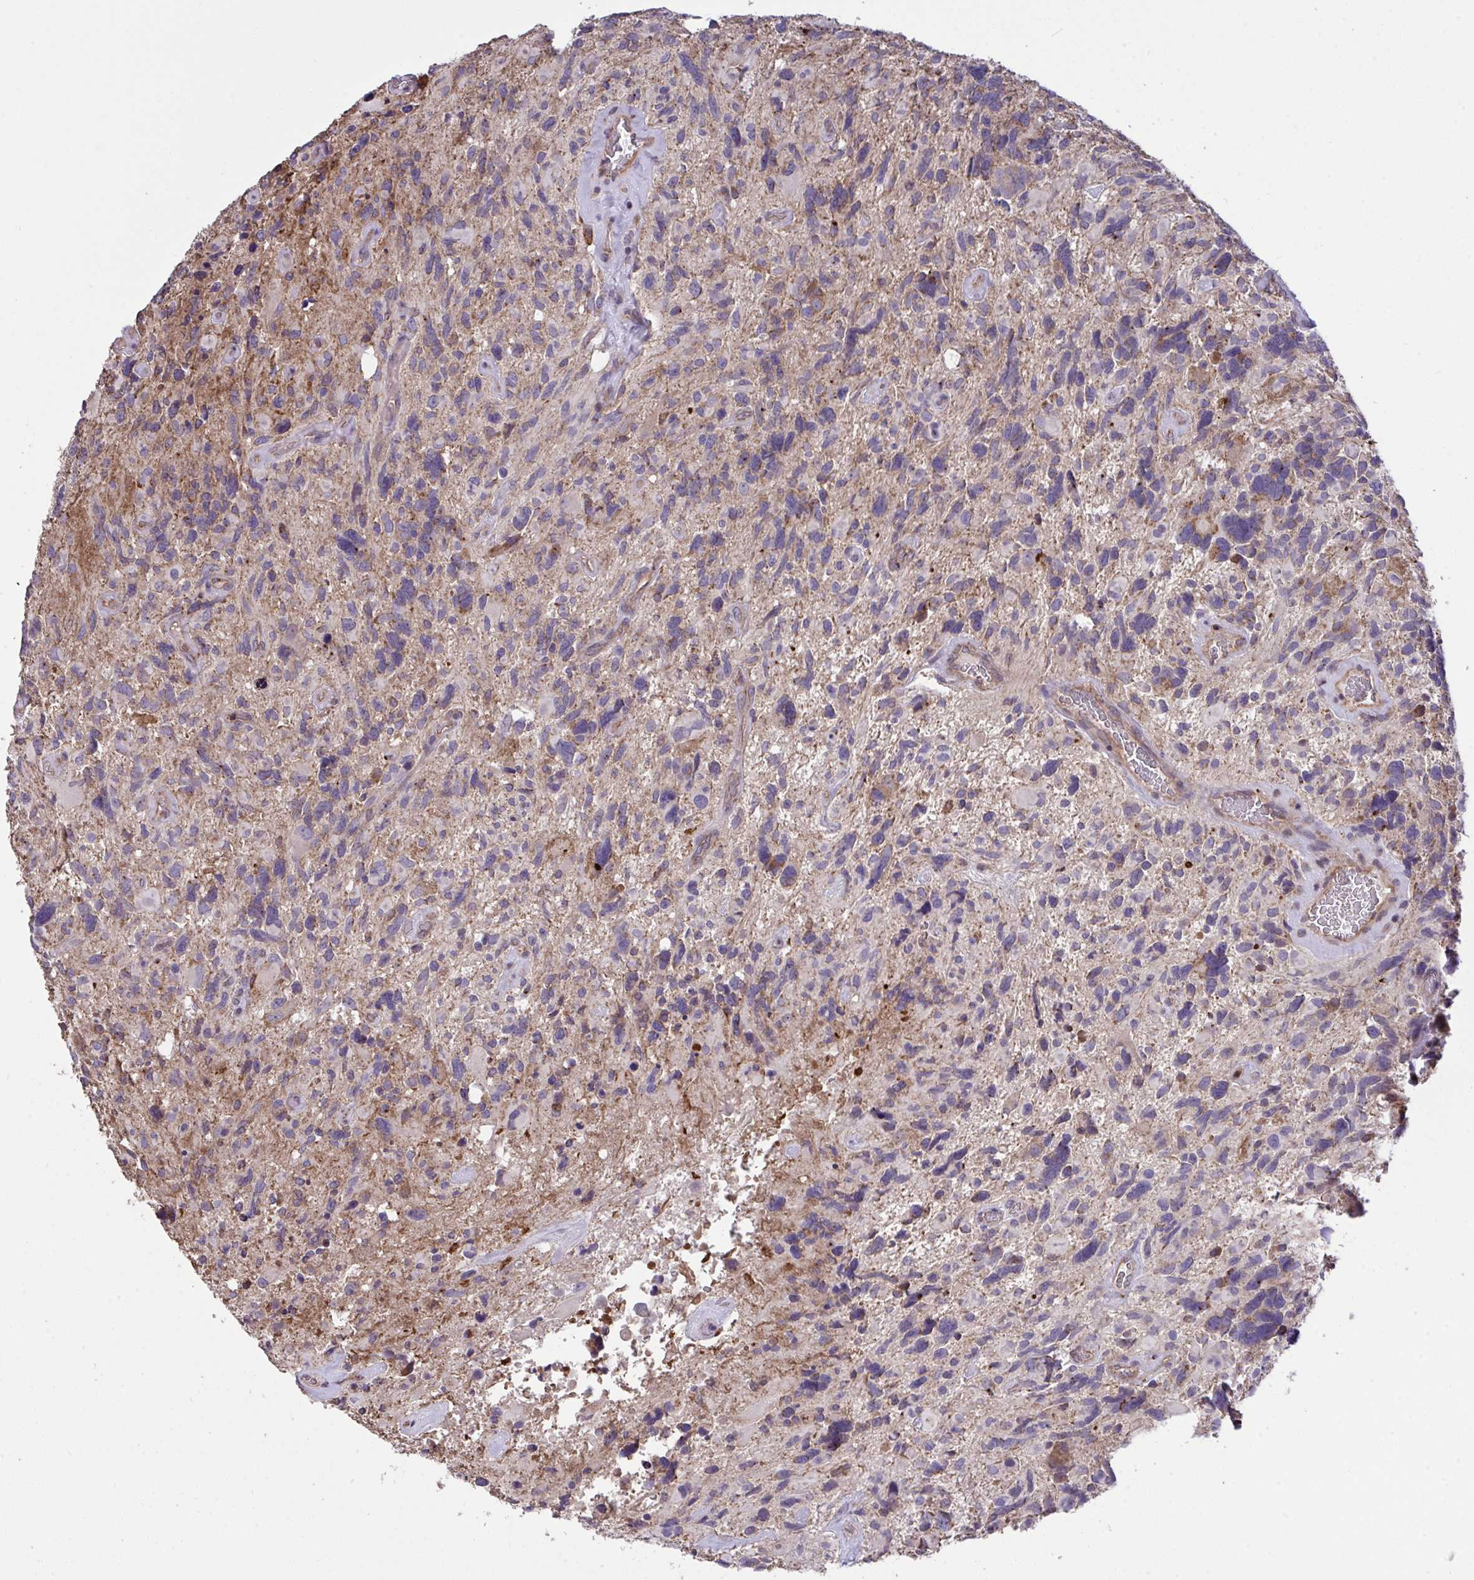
{"staining": {"intensity": "weak", "quantity": "<25%", "location": "cytoplasmic/membranous"}, "tissue": "glioma", "cell_type": "Tumor cells", "image_type": "cancer", "snomed": [{"axis": "morphology", "description": "Glioma, malignant, High grade"}, {"axis": "topography", "description": "Brain"}], "caption": "DAB immunohistochemical staining of malignant glioma (high-grade) reveals no significant positivity in tumor cells.", "gene": "PPM1H", "patient": {"sex": "male", "age": 49}}